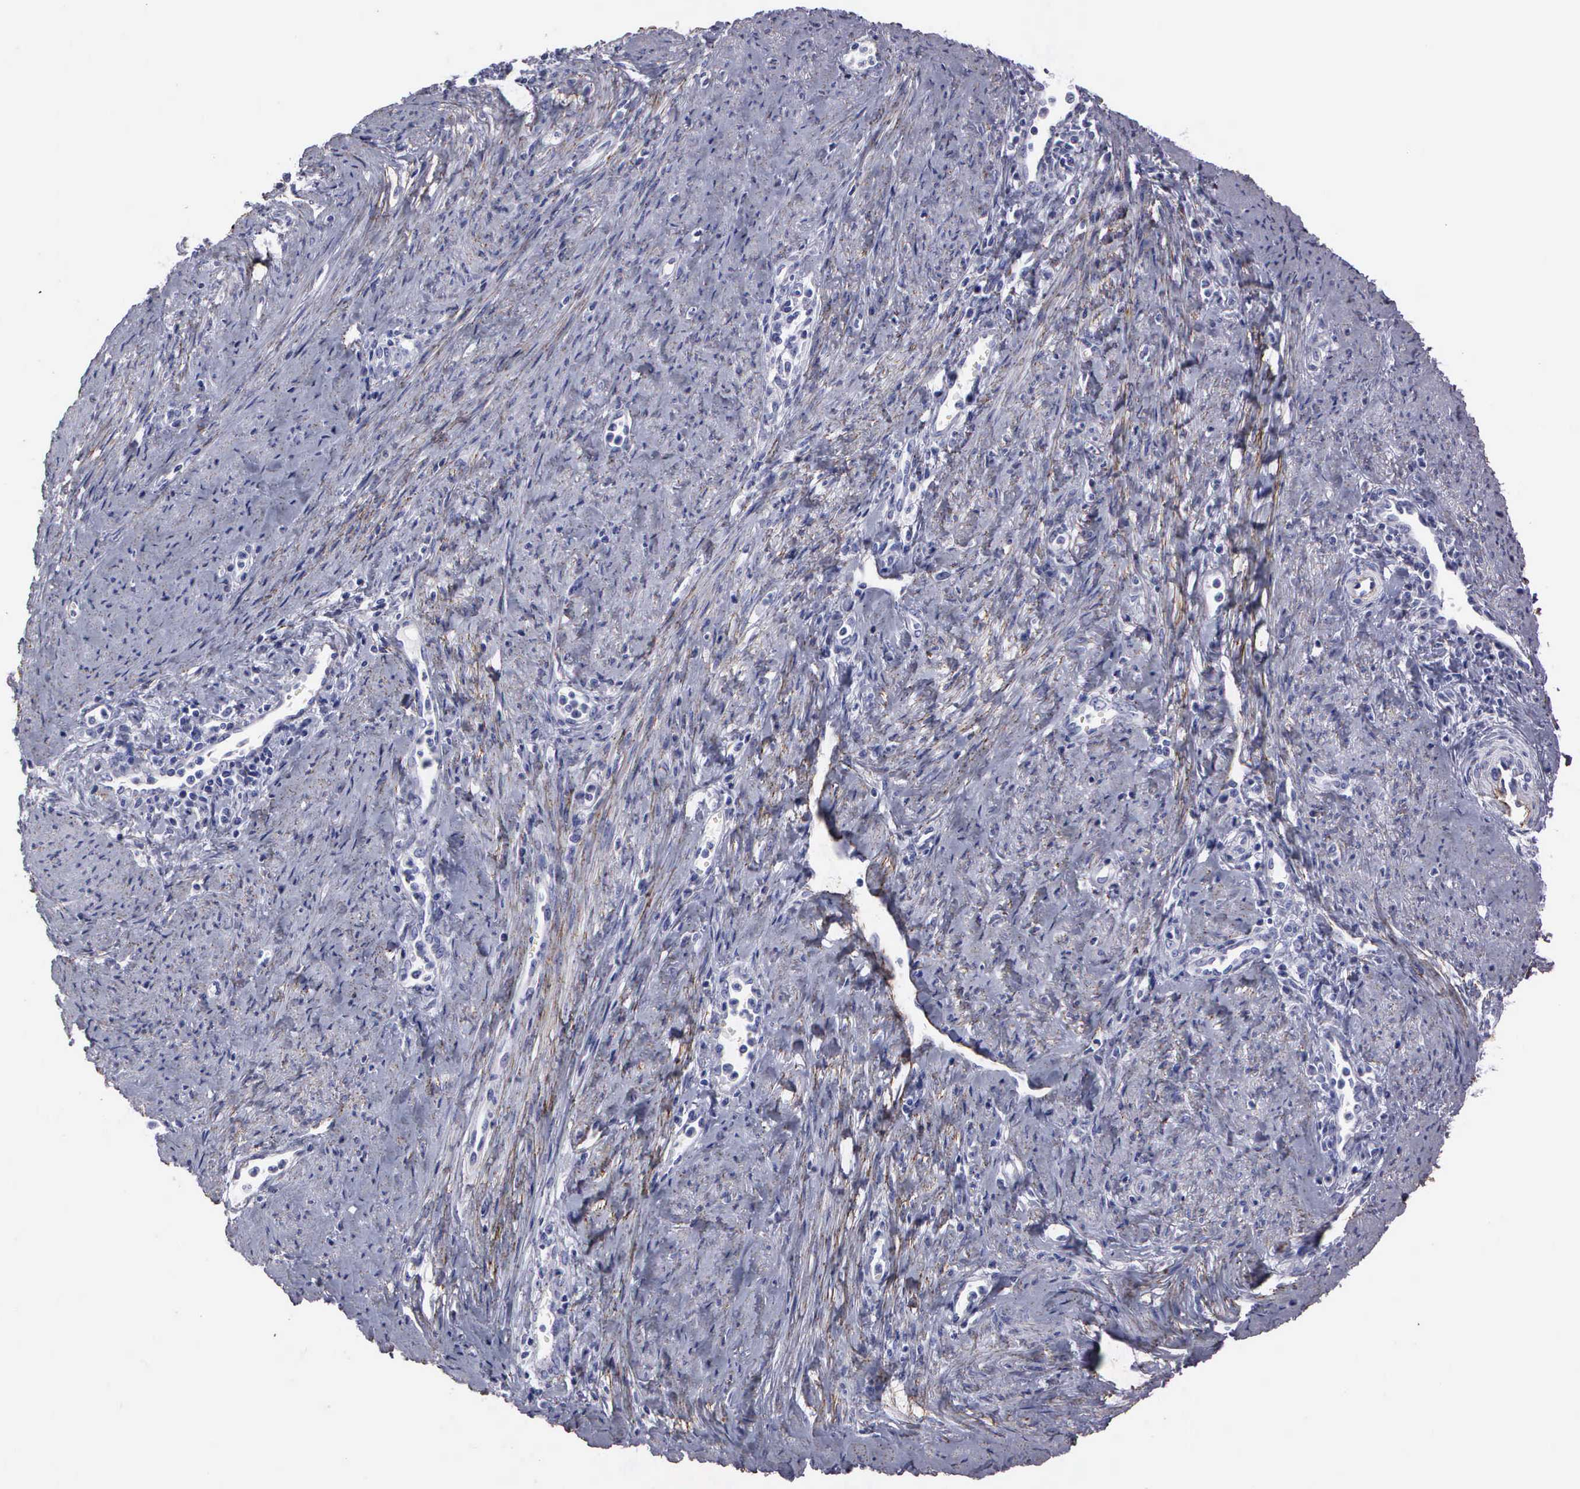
{"staining": {"intensity": "negative", "quantity": "none", "location": "none"}, "tissue": "cervical cancer", "cell_type": "Tumor cells", "image_type": "cancer", "snomed": [{"axis": "morphology", "description": "Normal tissue, NOS"}, {"axis": "morphology", "description": "Adenocarcinoma, NOS"}, {"axis": "topography", "description": "Cervix"}], "caption": "Immunohistochemistry (IHC) of human cervical cancer exhibits no positivity in tumor cells.", "gene": "FBLN5", "patient": {"sex": "female", "age": 34}}